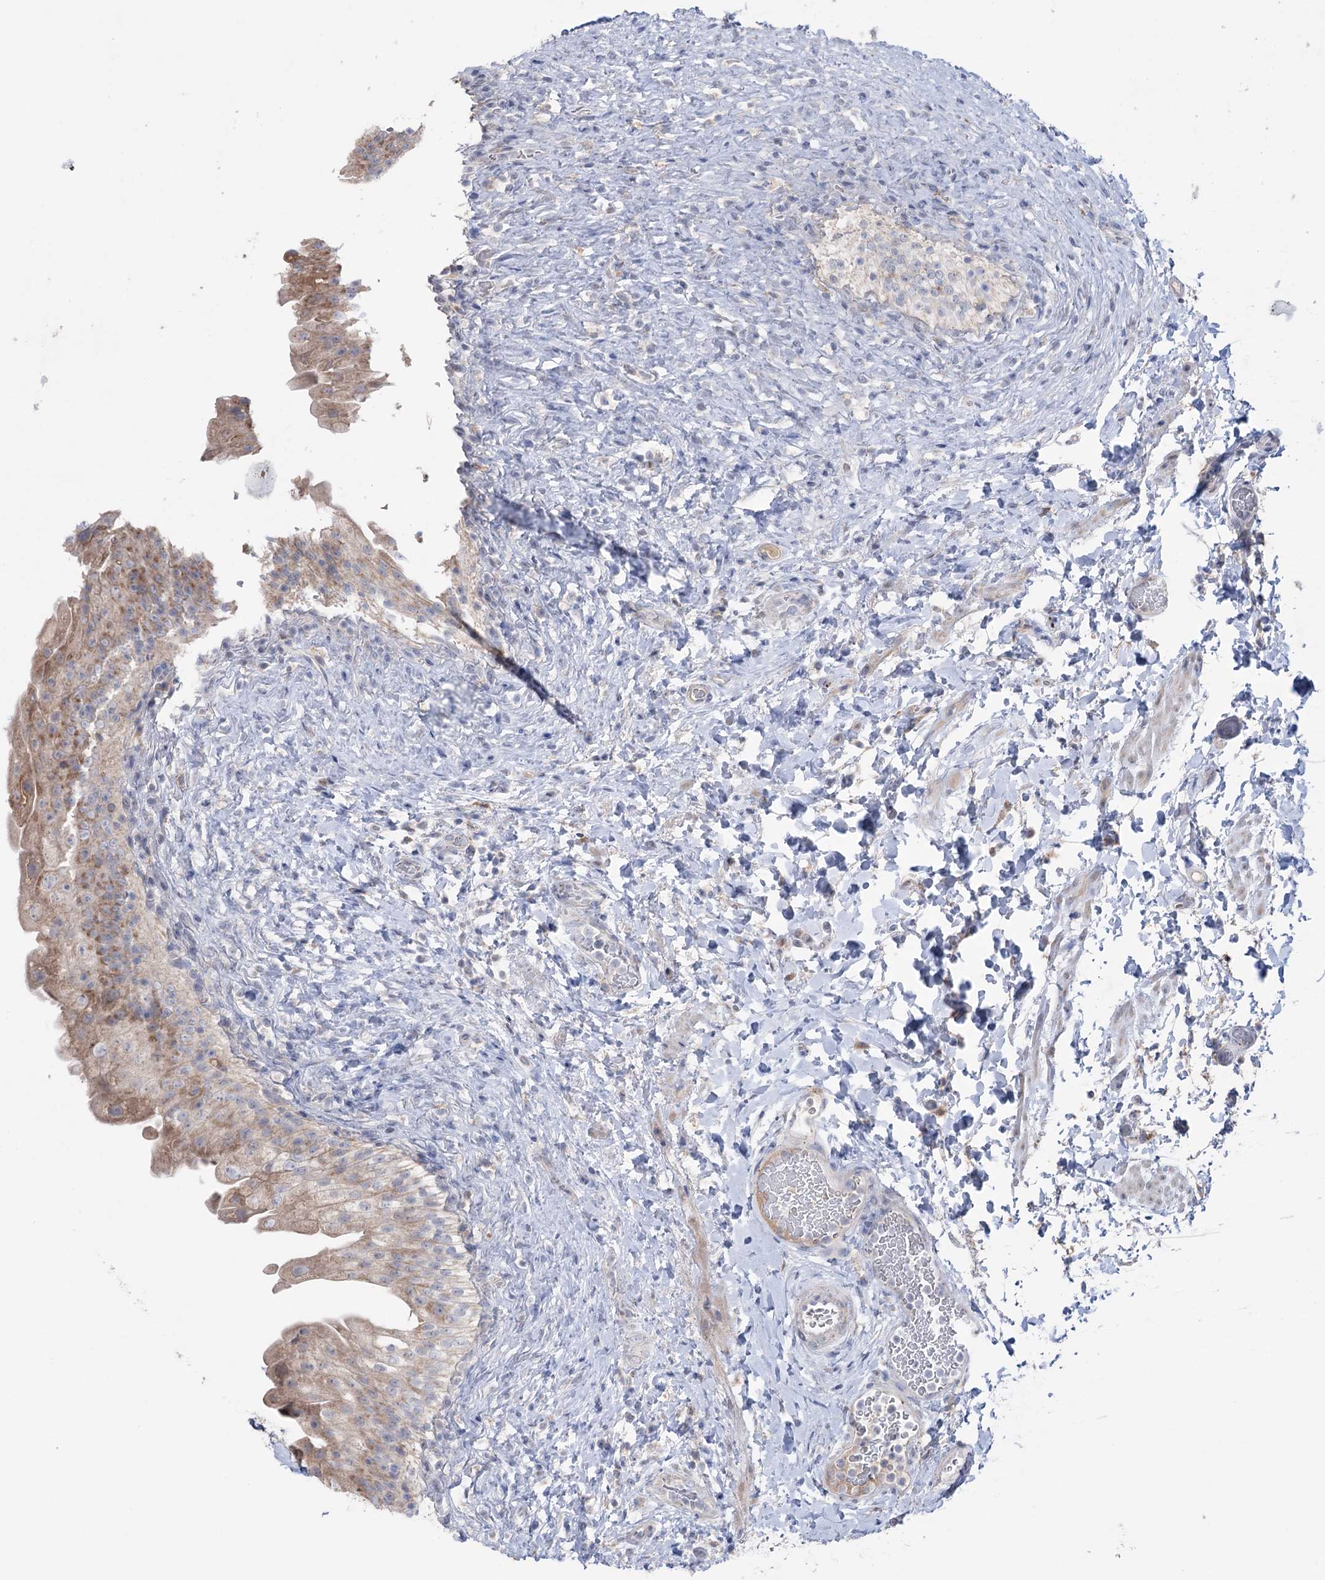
{"staining": {"intensity": "weak", "quantity": "25%-75%", "location": "cytoplasmic/membranous"}, "tissue": "urinary bladder", "cell_type": "Urothelial cells", "image_type": "normal", "snomed": [{"axis": "morphology", "description": "Normal tissue, NOS"}, {"axis": "topography", "description": "Urinary bladder"}], "caption": "Immunohistochemical staining of benign urinary bladder displays 25%-75% levels of weak cytoplasmic/membranous protein staining in about 25%-75% of urothelial cells. (Brightfield microscopy of DAB IHC at high magnification).", "gene": "MTCH2", "patient": {"sex": "female", "age": 27}}